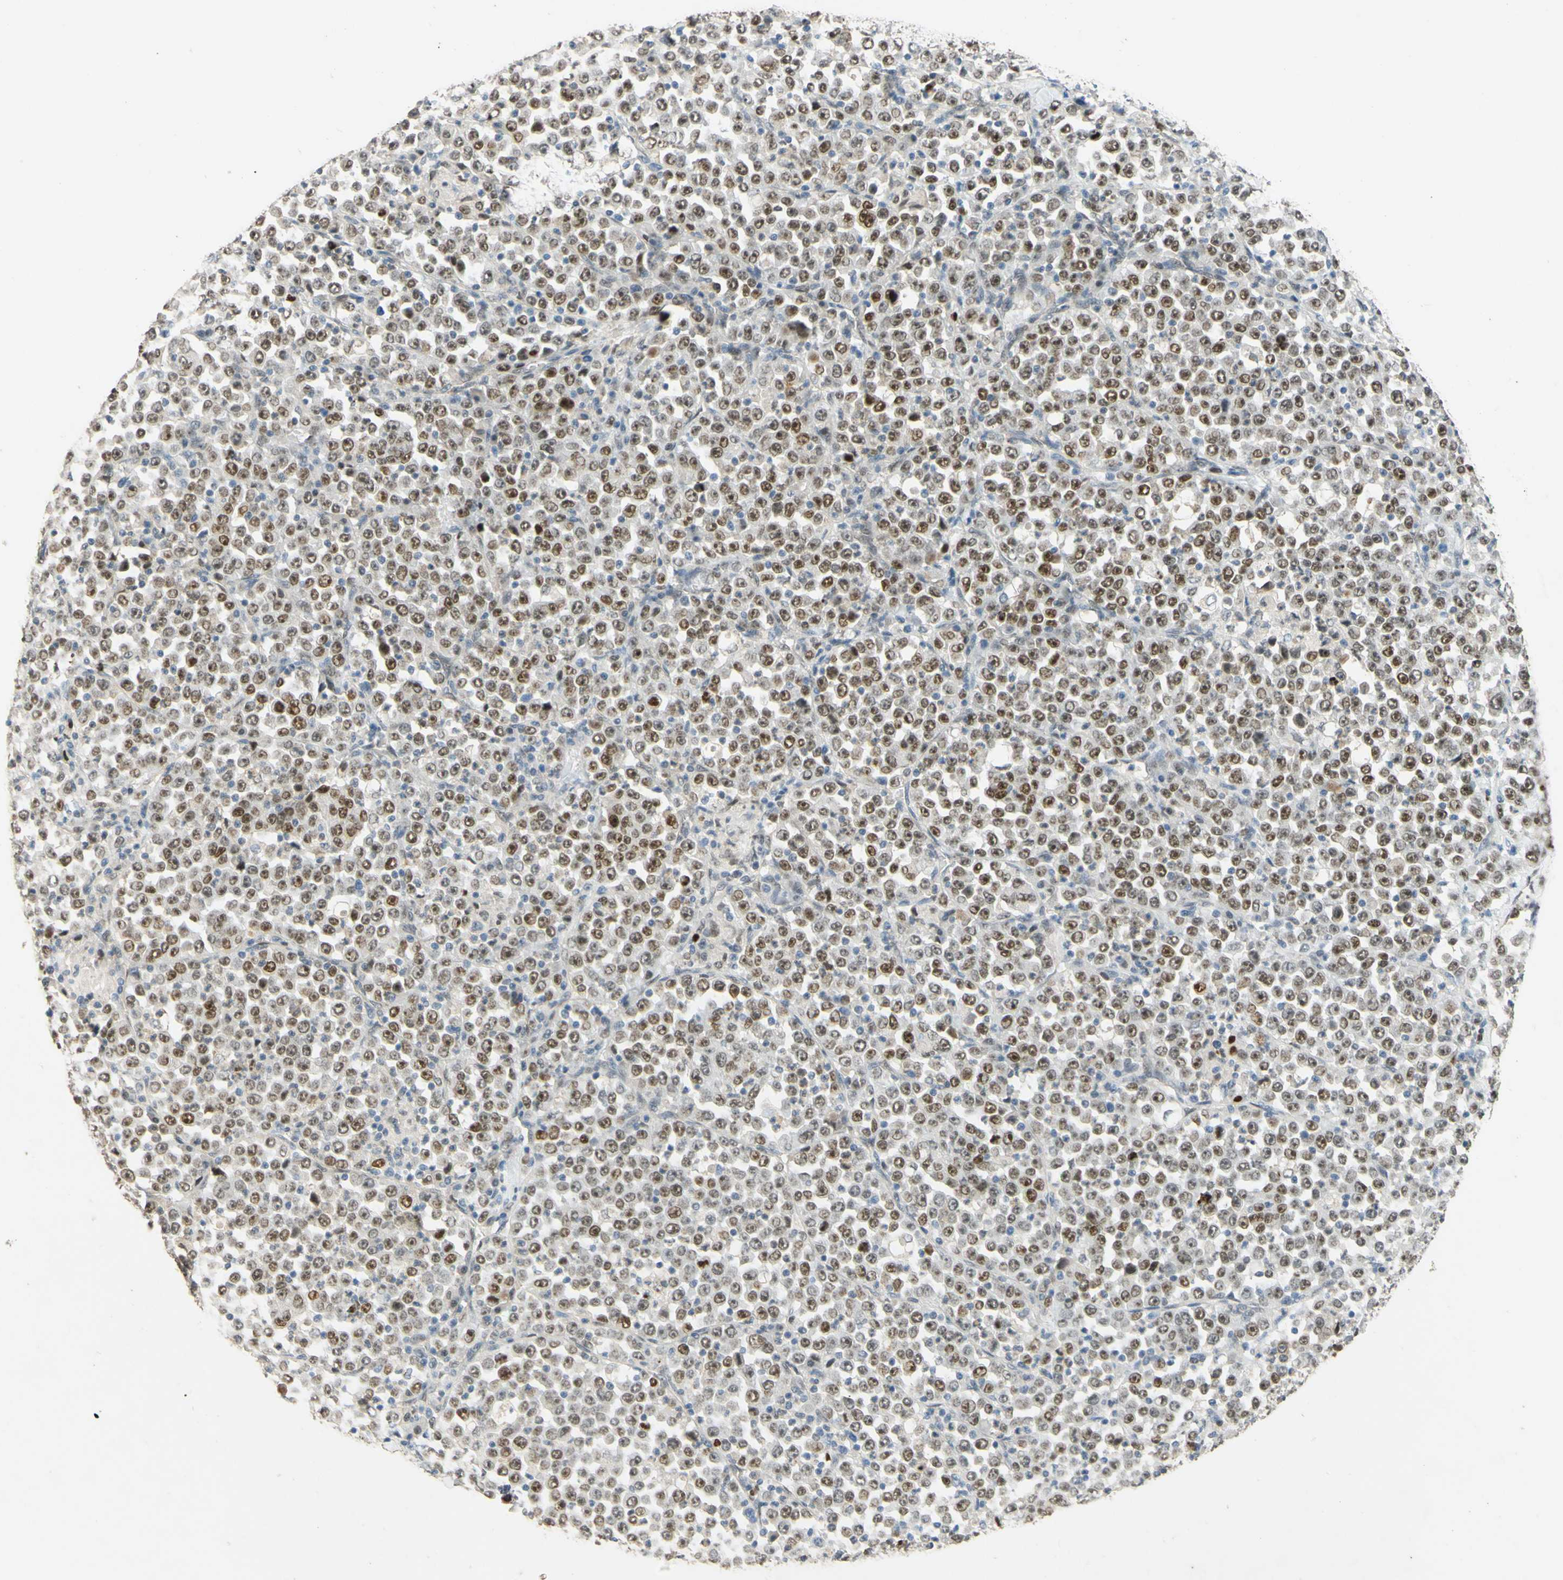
{"staining": {"intensity": "moderate", "quantity": ">75%", "location": "nuclear"}, "tissue": "stomach cancer", "cell_type": "Tumor cells", "image_type": "cancer", "snomed": [{"axis": "morphology", "description": "Normal tissue, NOS"}, {"axis": "morphology", "description": "Adenocarcinoma, NOS"}, {"axis": "topography", "description": "Stomach, upper"}, {"axis": "topography", "description": "Stomach"}], "caption": "Immunohistochemical staining of stomach adenocarcinoma displays medium levels of moderate nuclear protein positivity in about >75% of tumor cells. (IHC, brightfield microscopy, high magnification).", "gene": "POLB", "patient": {"sex": "male", "age": 59}}